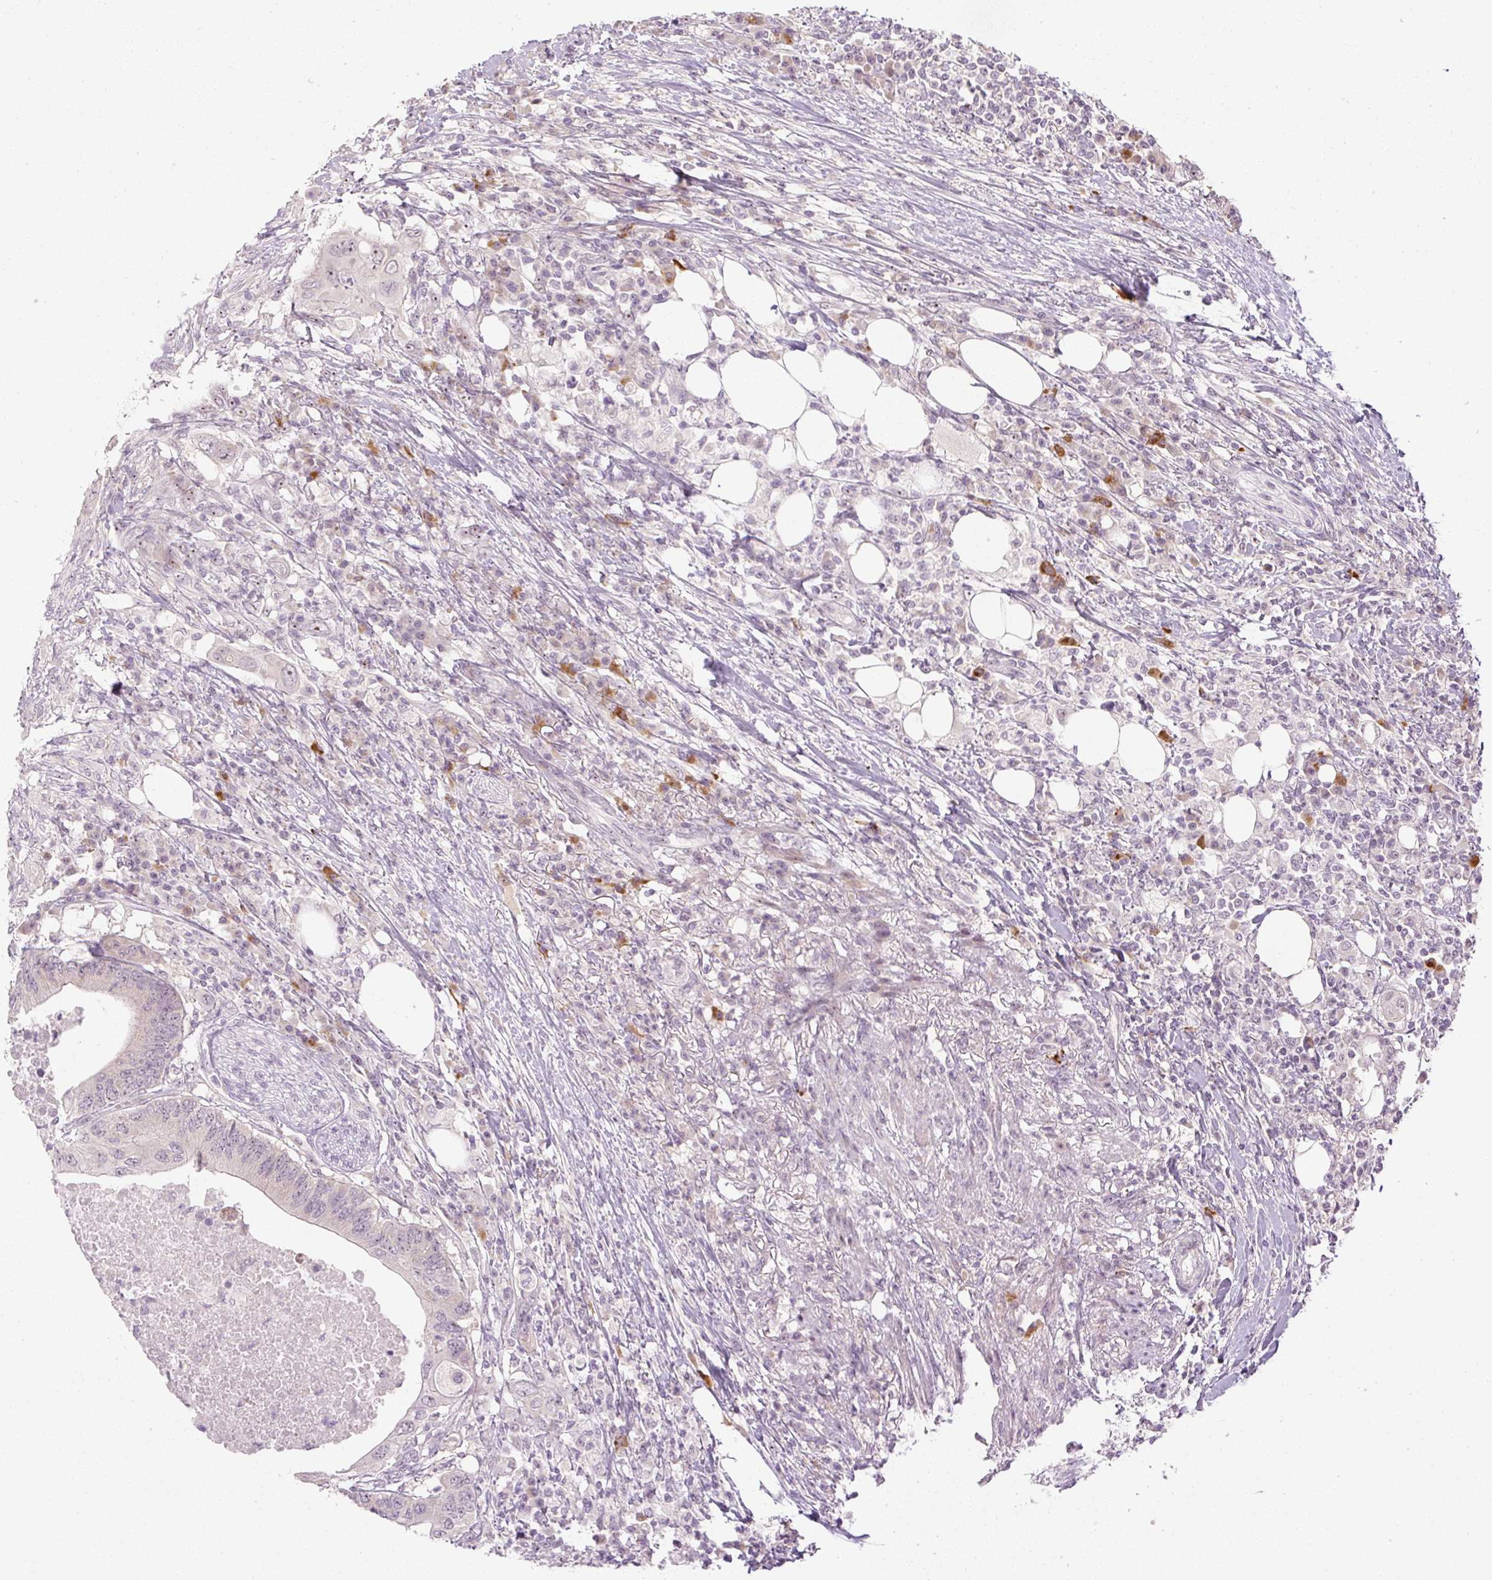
{"staining": {"intensity": "weak", "quantity": "25%-75%", "location": "nuclear"}, "tissue": "colorectal cancer", "cell_type": "Tumor cells", "image_type": "cancer", "snomed": [{"axis": "morphology", "description": "Adenocarcinoma, NOS"}, {"axis": "topography", "description": "Colon"}], "caption": "Weak nuclear staining is appreciated in approximately 25%-75% of tumor cells in colorectal cancer (adenocarcinoma).", "gene": "AAR2", "patient": {"sex": "male", "age": 71}}